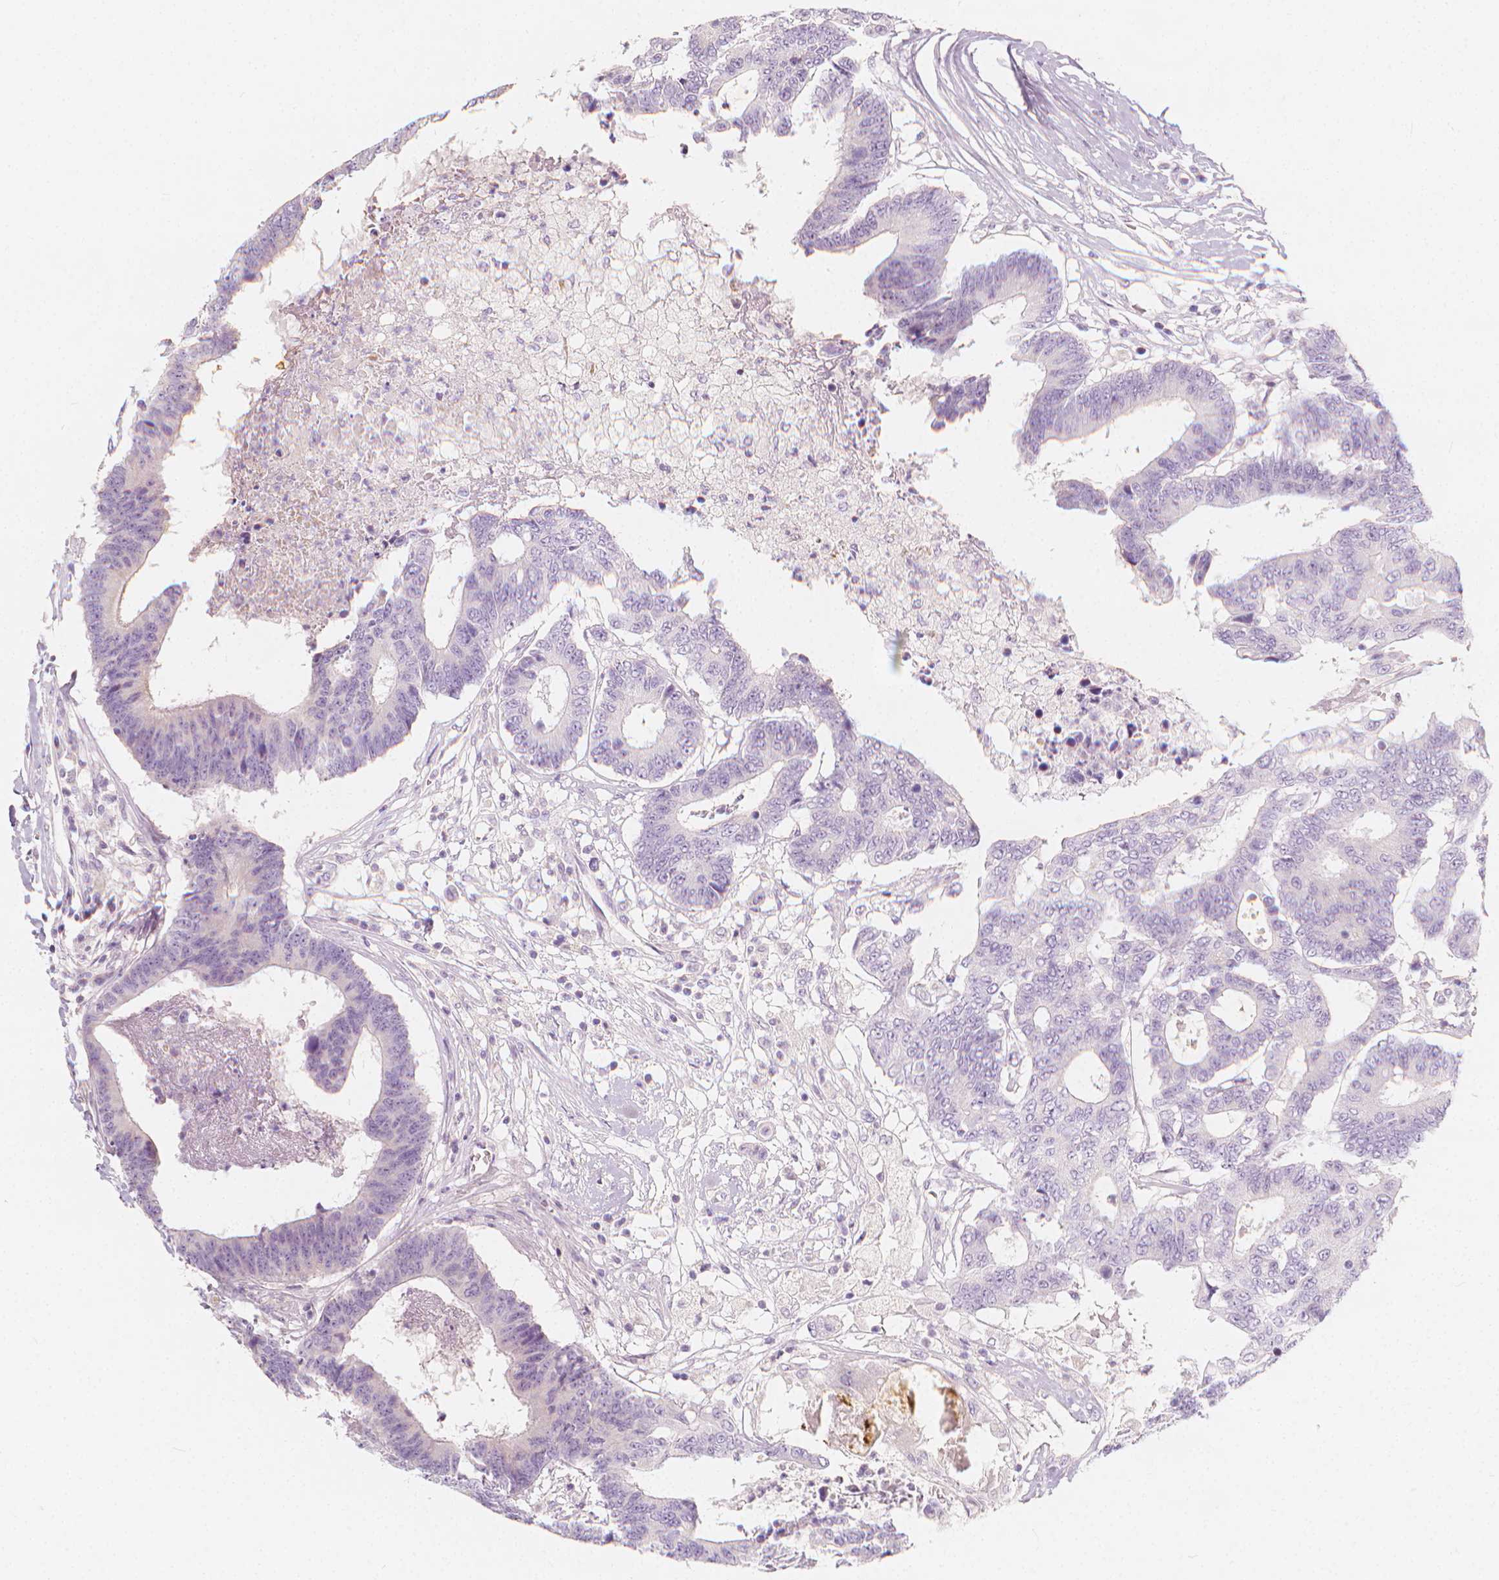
{"staining": {"intensity": "negative", "quantity": "none", "location": "none"}, "tissue": "colorectal cancer", "cell_type": "Tumor cells", "image_type": "cancer", "snomed": [{"axis": "morphology", "description": "Adenocarcinoma, NOS"}, {"axis": "topography", "description": "Colon"}], "caption": "High magnification brightfield microscopy of colorectal cancer (adenocarcinoma) stained with DAB (3,3'-diaminobenzidine) (brown) and counterstained with hematoxylin (blue): tumor cells show no significant expression.", "gene": "RBFOX1", "patient": {"sex": "female", "age": 48}}